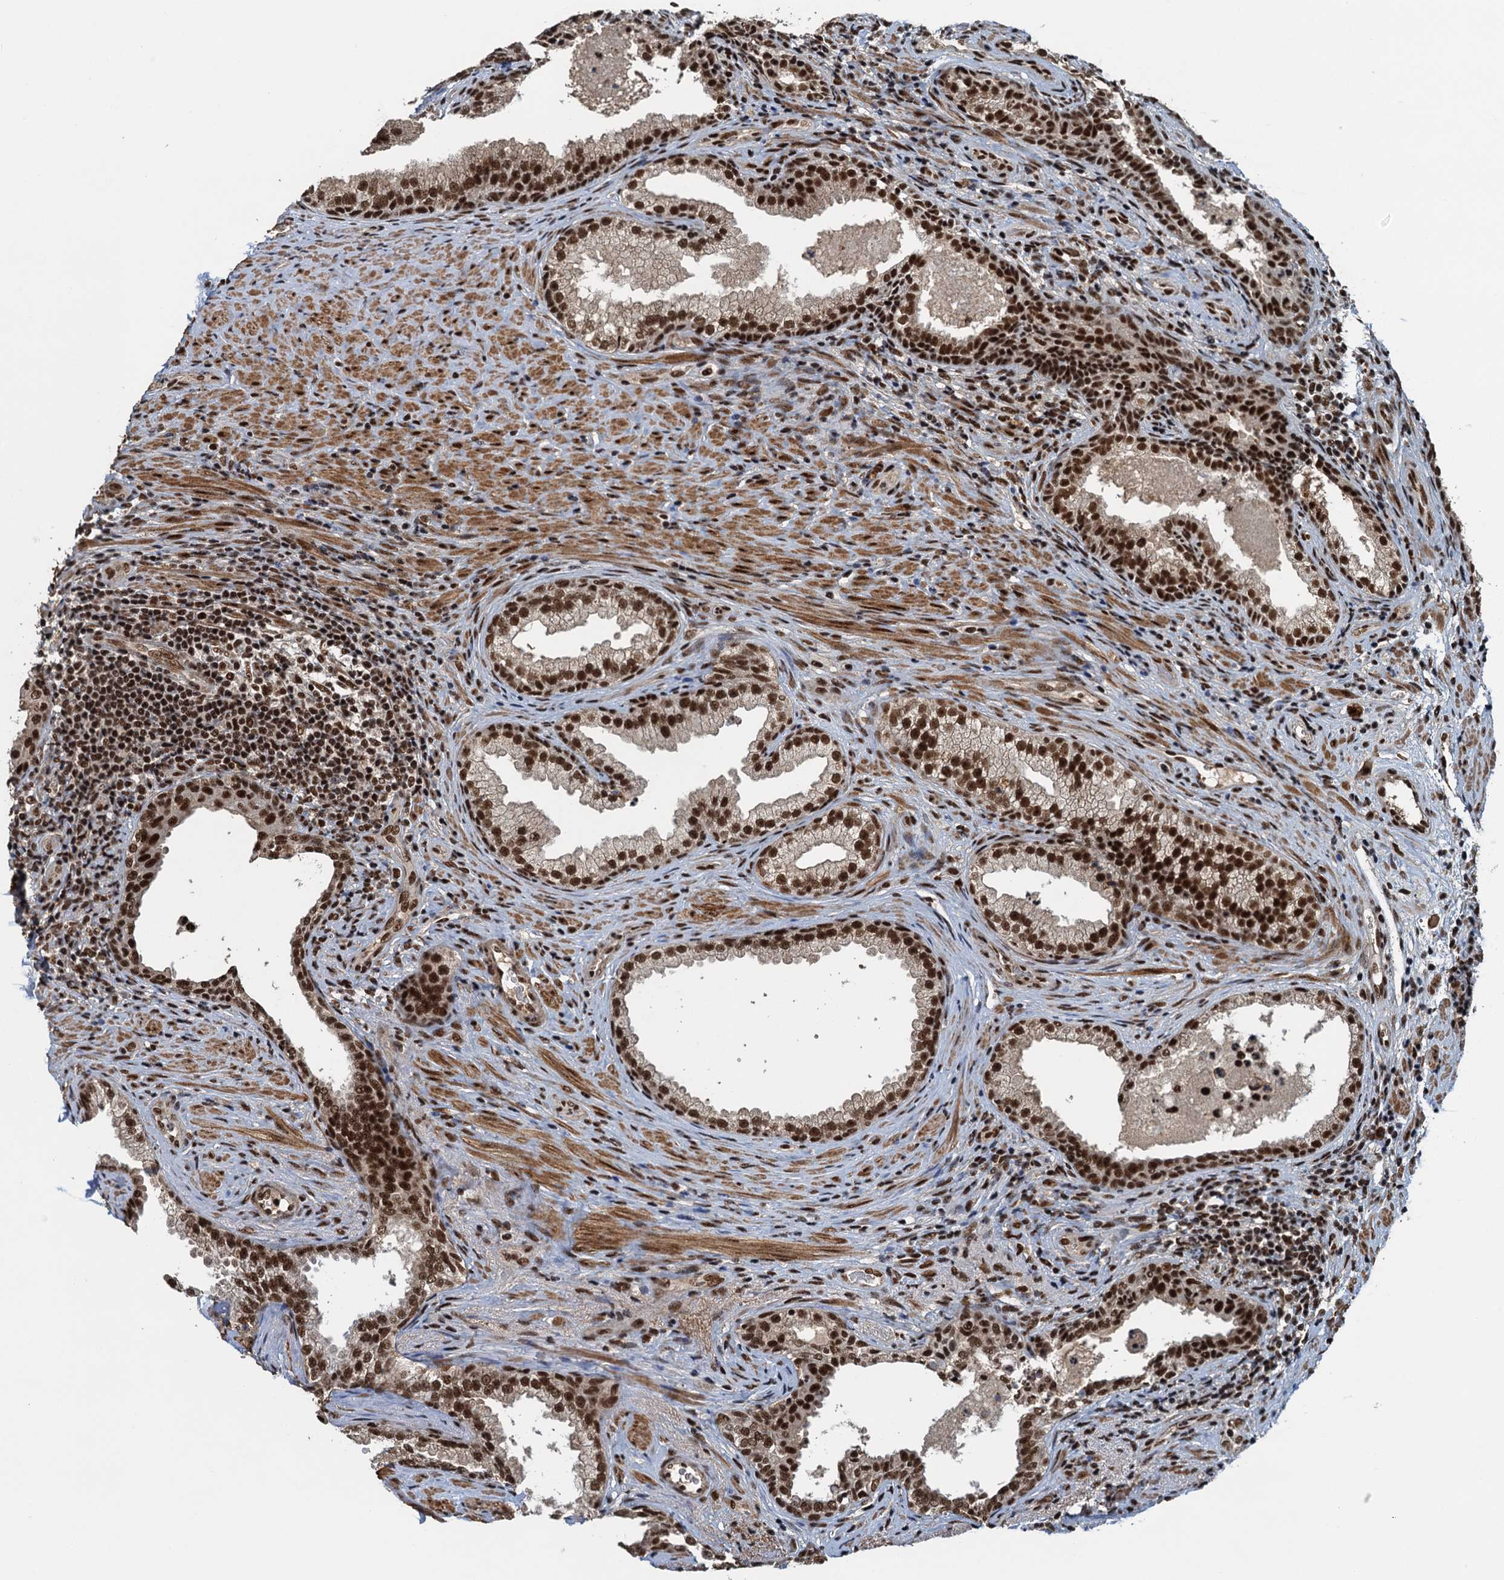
{"staining": {"intensity": "strong", "quantity": ">75%", "location": "nuclear"}, "tissue": "prostate", "cell_type": "Glandular cells", "image_type": "normal", "snomed": [{"axis": "morphology", "description": "Normal tissue, NOS"}, {"axis": "topography", "description": "Prostate"}], "caption": "Human prostate stained for a protein (brown) reveals strong nuclear positive expression in about >75% of glandular cells.", "gene": "ZC3H18", "patient": {"sex": "male", "age": 76}}